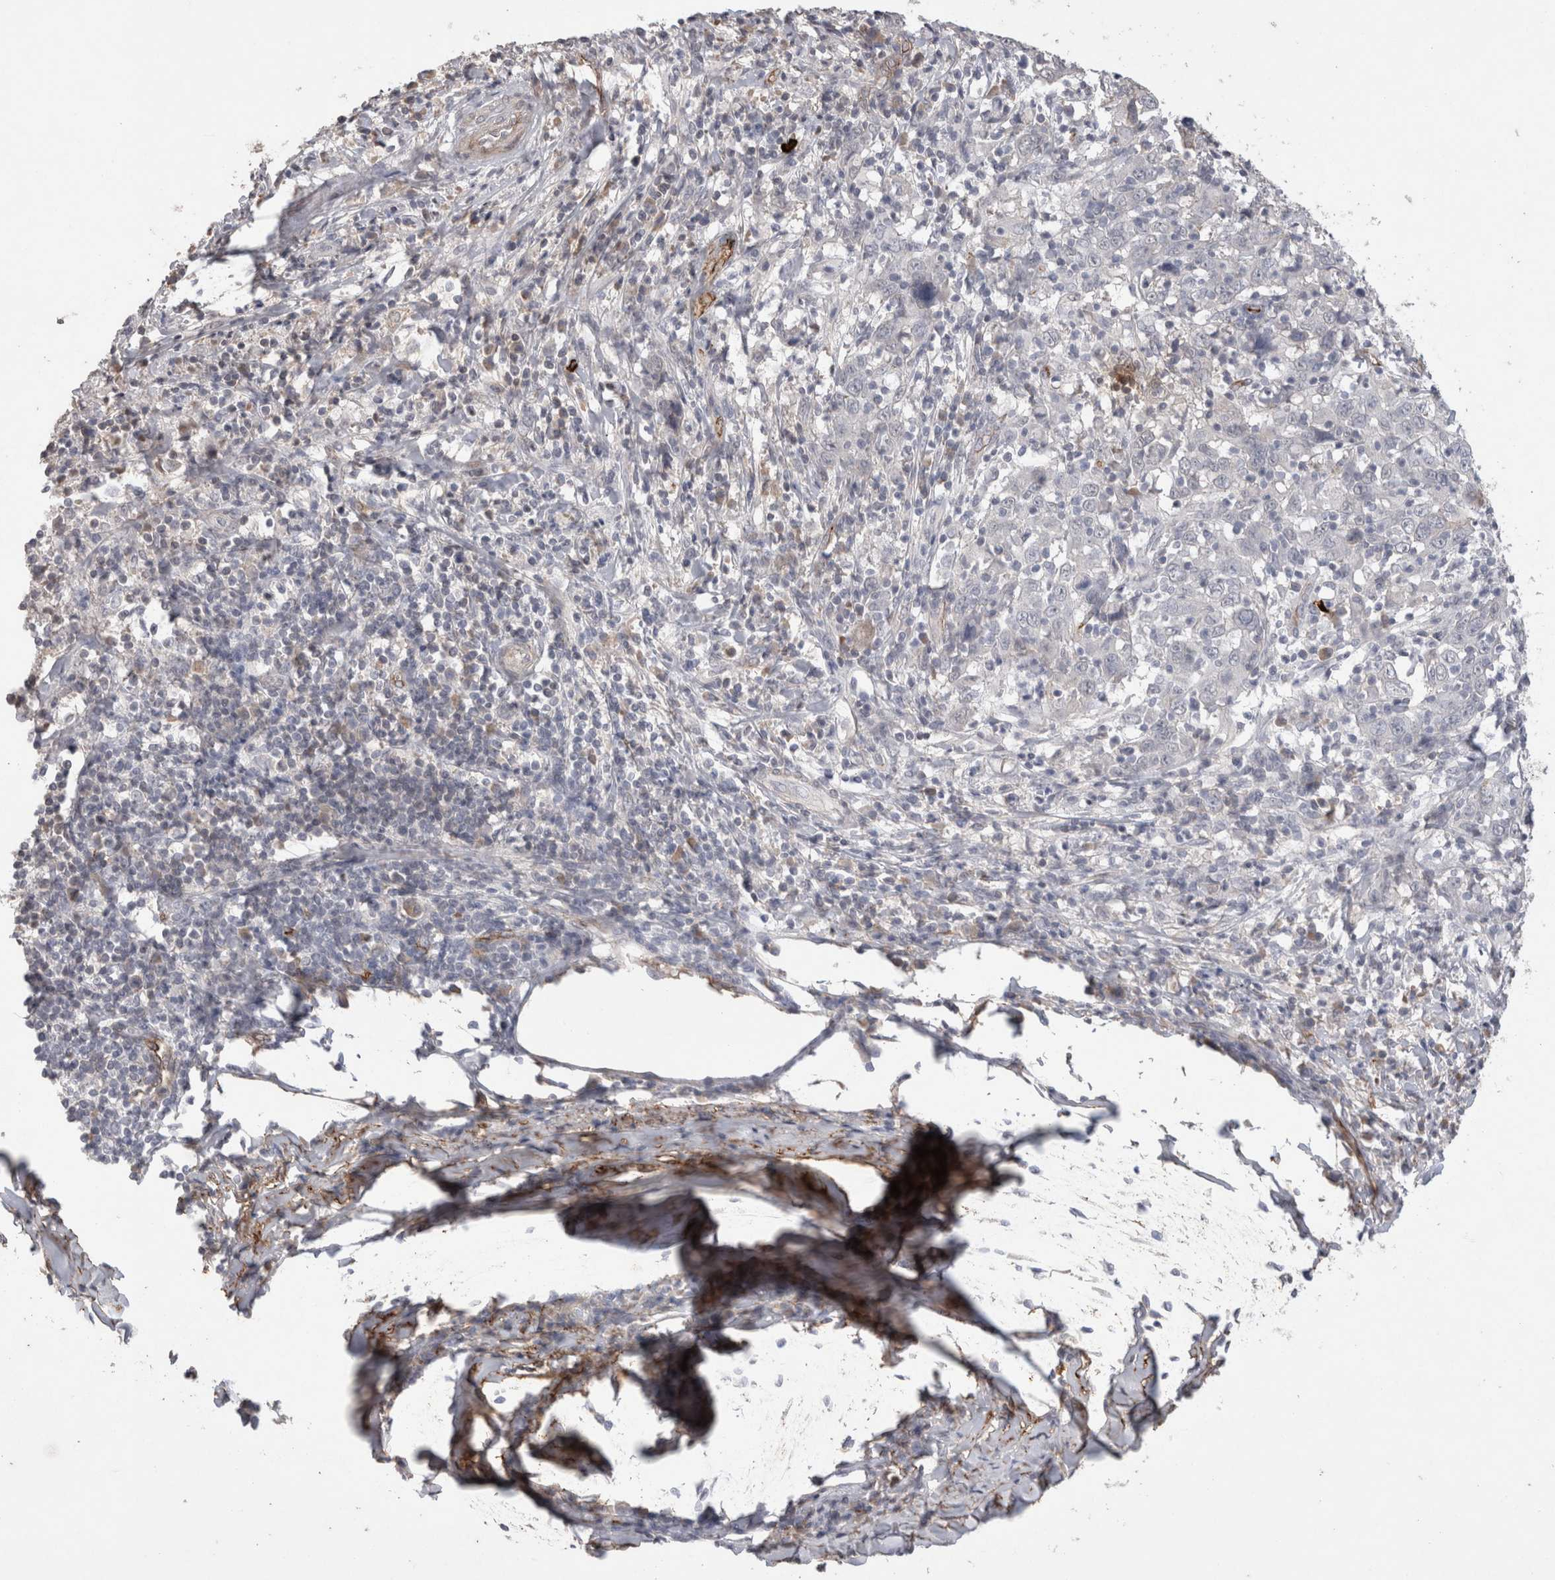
{"staining": {"intensity": "negative", "quantity": "none", "location": "none"}, "tissue": "cervical cancer", "cell_type": "Tumor cells", "image_type": "cancer", "snomed": [{"axis": "morphology", "description": "Squamous cell carcinoma, NOS"}, {"axis": "topography", "description": "Cervix"}], "caption": "A histopathology image of human cervical squamous cell carcinoma is negative for staining in tumor cells. (IHC, brightfield microscopy, high magnification).", "gene": "CDH13", "patient": {"sex": "female", "age": 46}}